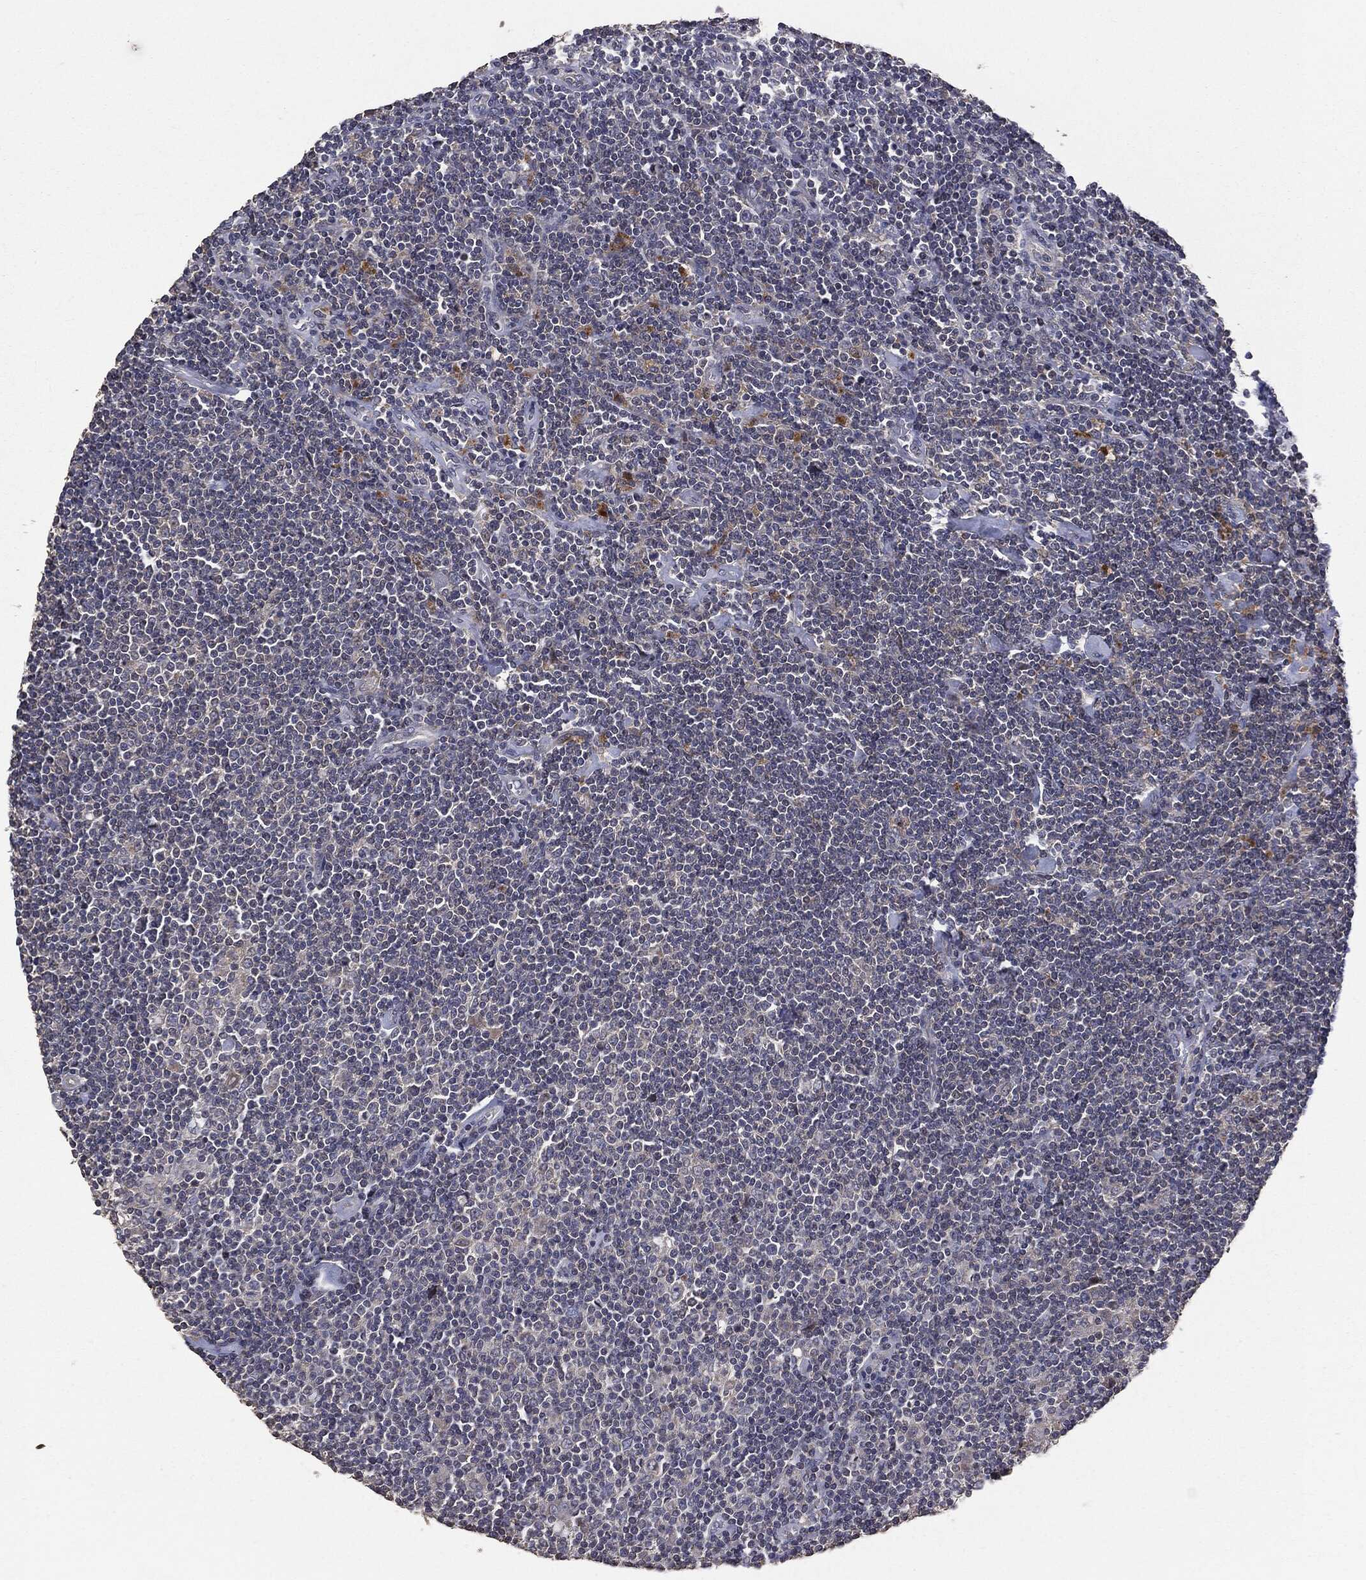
{"staining": {"intensity": "negative", "quantity": "none", "location": "none"}, "tissue": "lymphoma", "cell_type": "Tumor cells", "image_type": "cancer", "snomed": [{"axis": "morphology", "description": "Hodgkin's disease, NOS"}, {"axis": "topography", "description": "Lymph node"}], "caption": "DAB (3,3'-diaminobenzidine) immunohistochemical staining of lymphoma shows no significant expression in tumor cells.", "gene": "MTOR", "patient": {"sex": "male", "age": 40}}